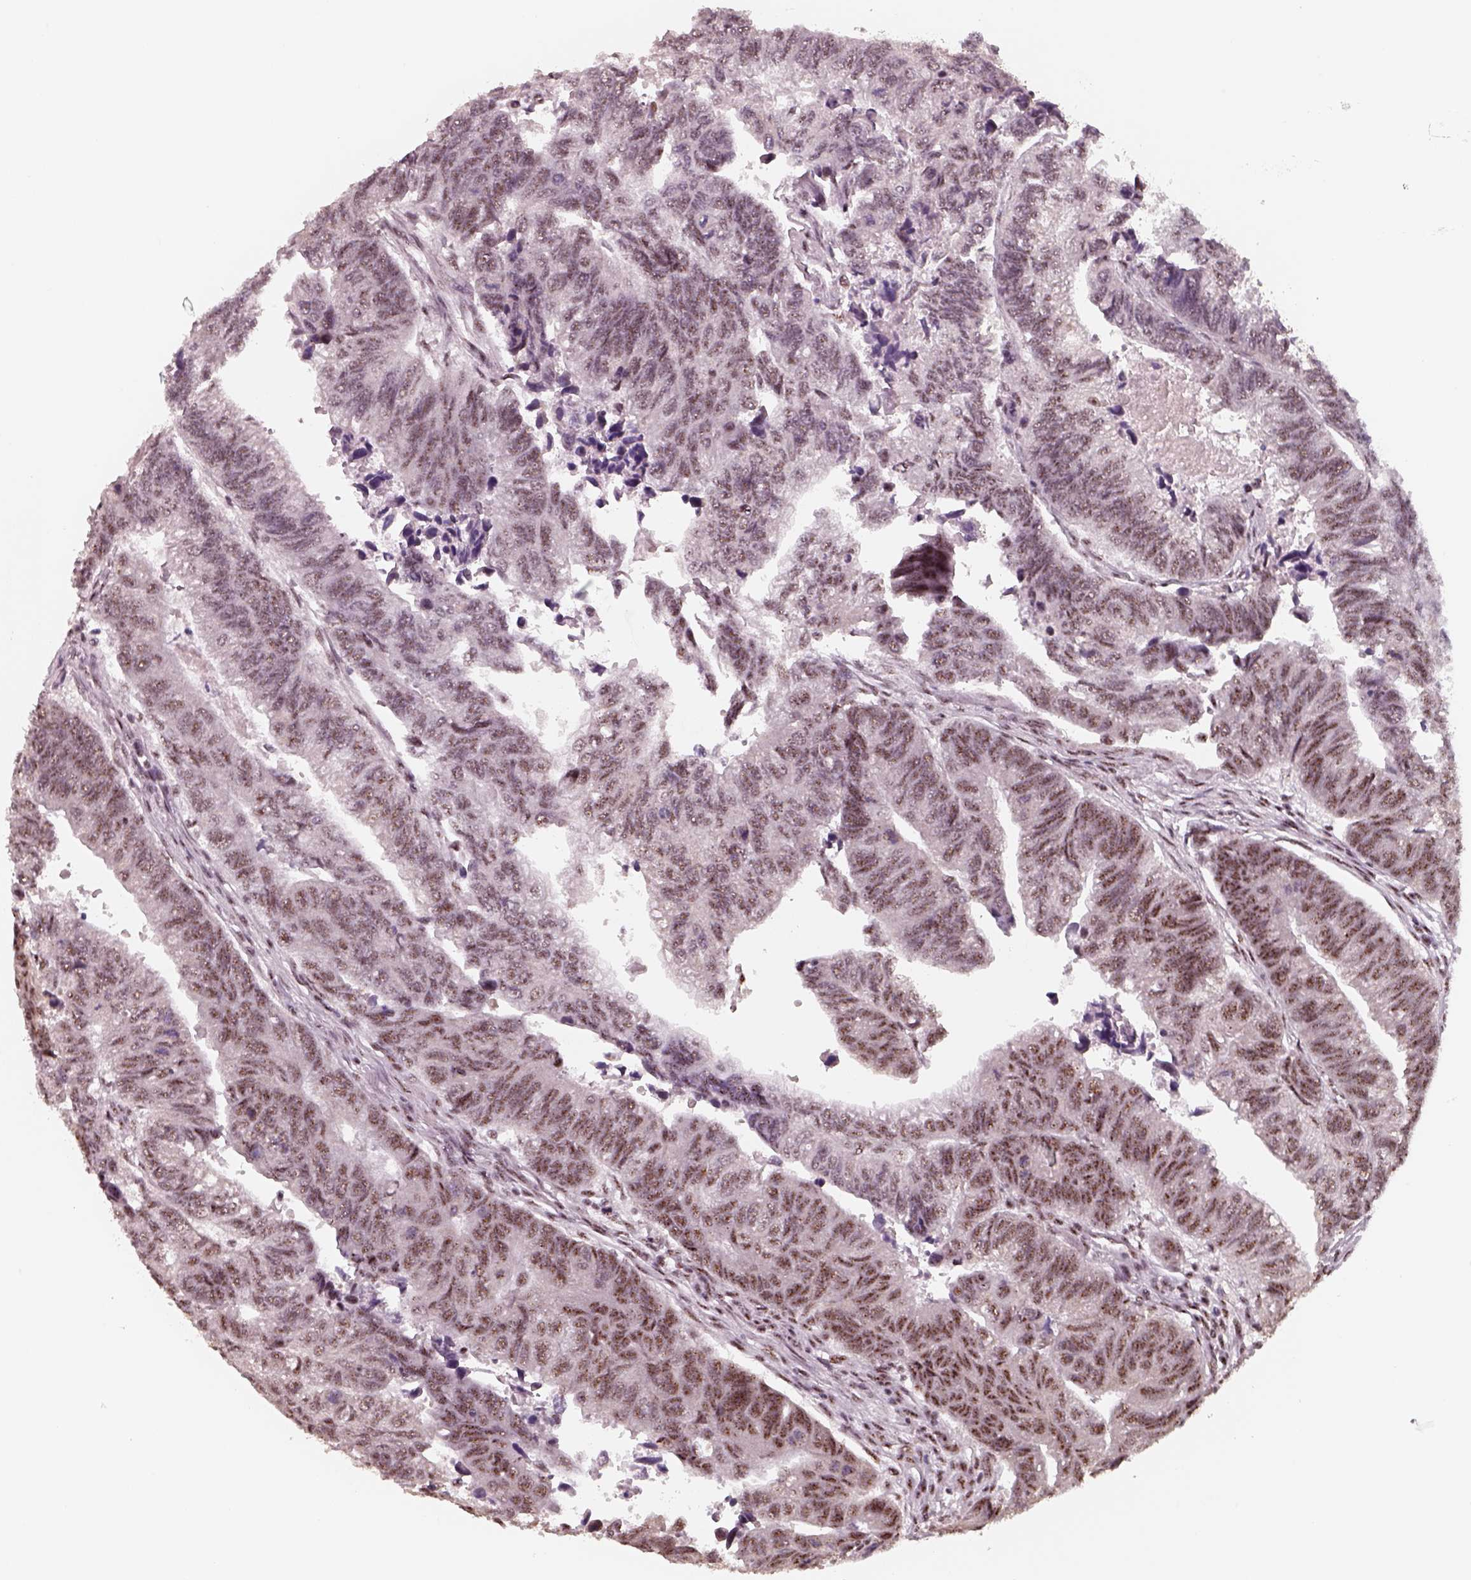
{"staining": {"intensity": "moderate", "quantity": ">75%", "location": "nuclear"}, "tissue": "colorectal cancer", "cell_type": "Tumor cells", "image_type": "cancer", "snomed": [{"axis": "morphology", "description": "Adenocarcinoma, NOS"}, {"axis": "topography", "description": "Colon"}], "caption": "Immunohistochemical staining of human adenocarcinoma (colorectal) demonstrates medium levels of moderate nuclear protein staining in approximately >75% of tumor cells. The protein of interest is stained brown, and the nuclei are stained in blue (DAB (3,3'-diaminobenzidine) IHC with brightfield microscopy, high magnification).", "gene": "ATXN7L3", "patient": {"sex": "female", "age": 65}}